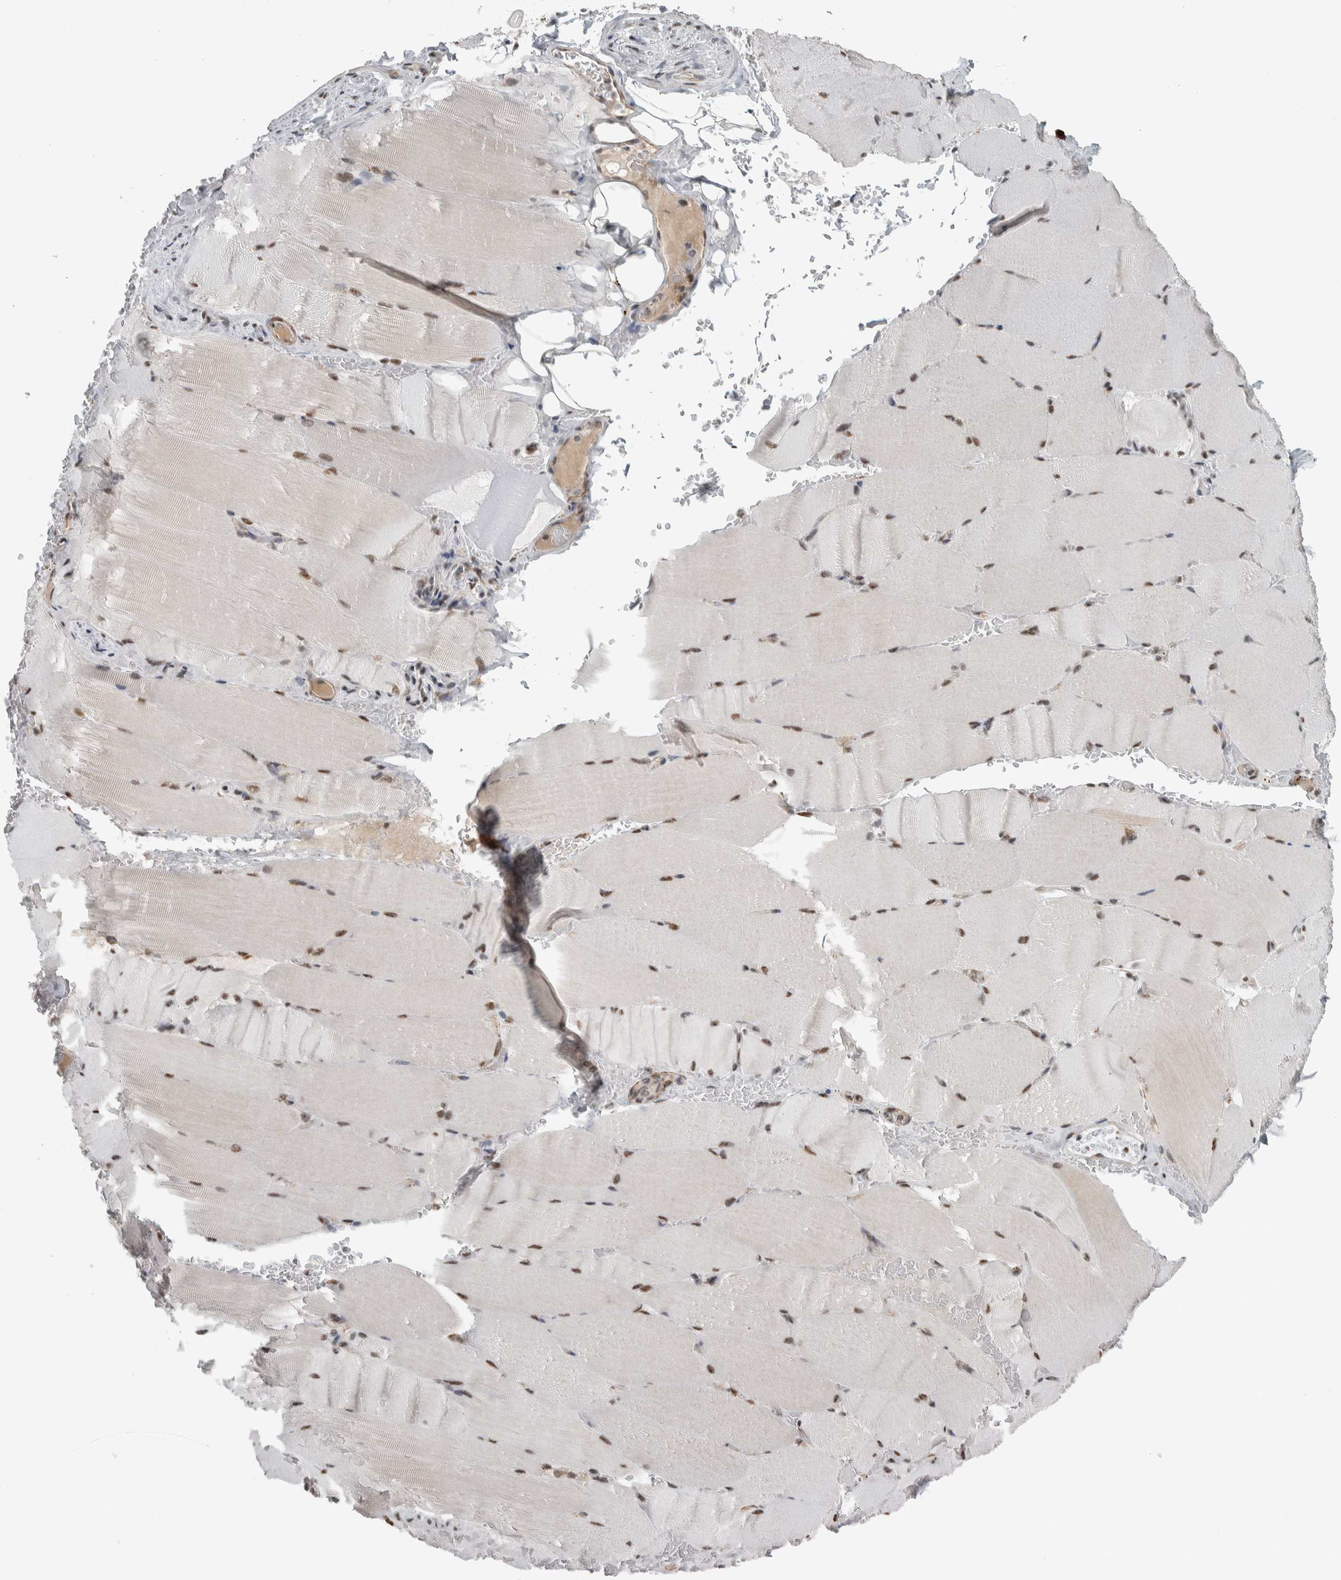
{"staining": {"intensity": "moderate", "quantity": "25%-75%", "location": "nuclear"}, "tissue": "skeletal muscle", "cell_type": "Myocytes", "image_type": "normal", "snomed": [{"axis": "morphology", "description": "Normal tissue, NOS"}, {"axis": "topography", "description": "Skeletal muscle"}, {"axis": "topography", "description": "Parathyroid gland"}], "caption": "Immunohistochemistry (IHC) of unremarkable skeletal muscle displays medium levels of moderate nuclear expression in about 25%-75% of myocytes.", "gene": "DDX42", "patient": {"sex": "female", "age": 37}}